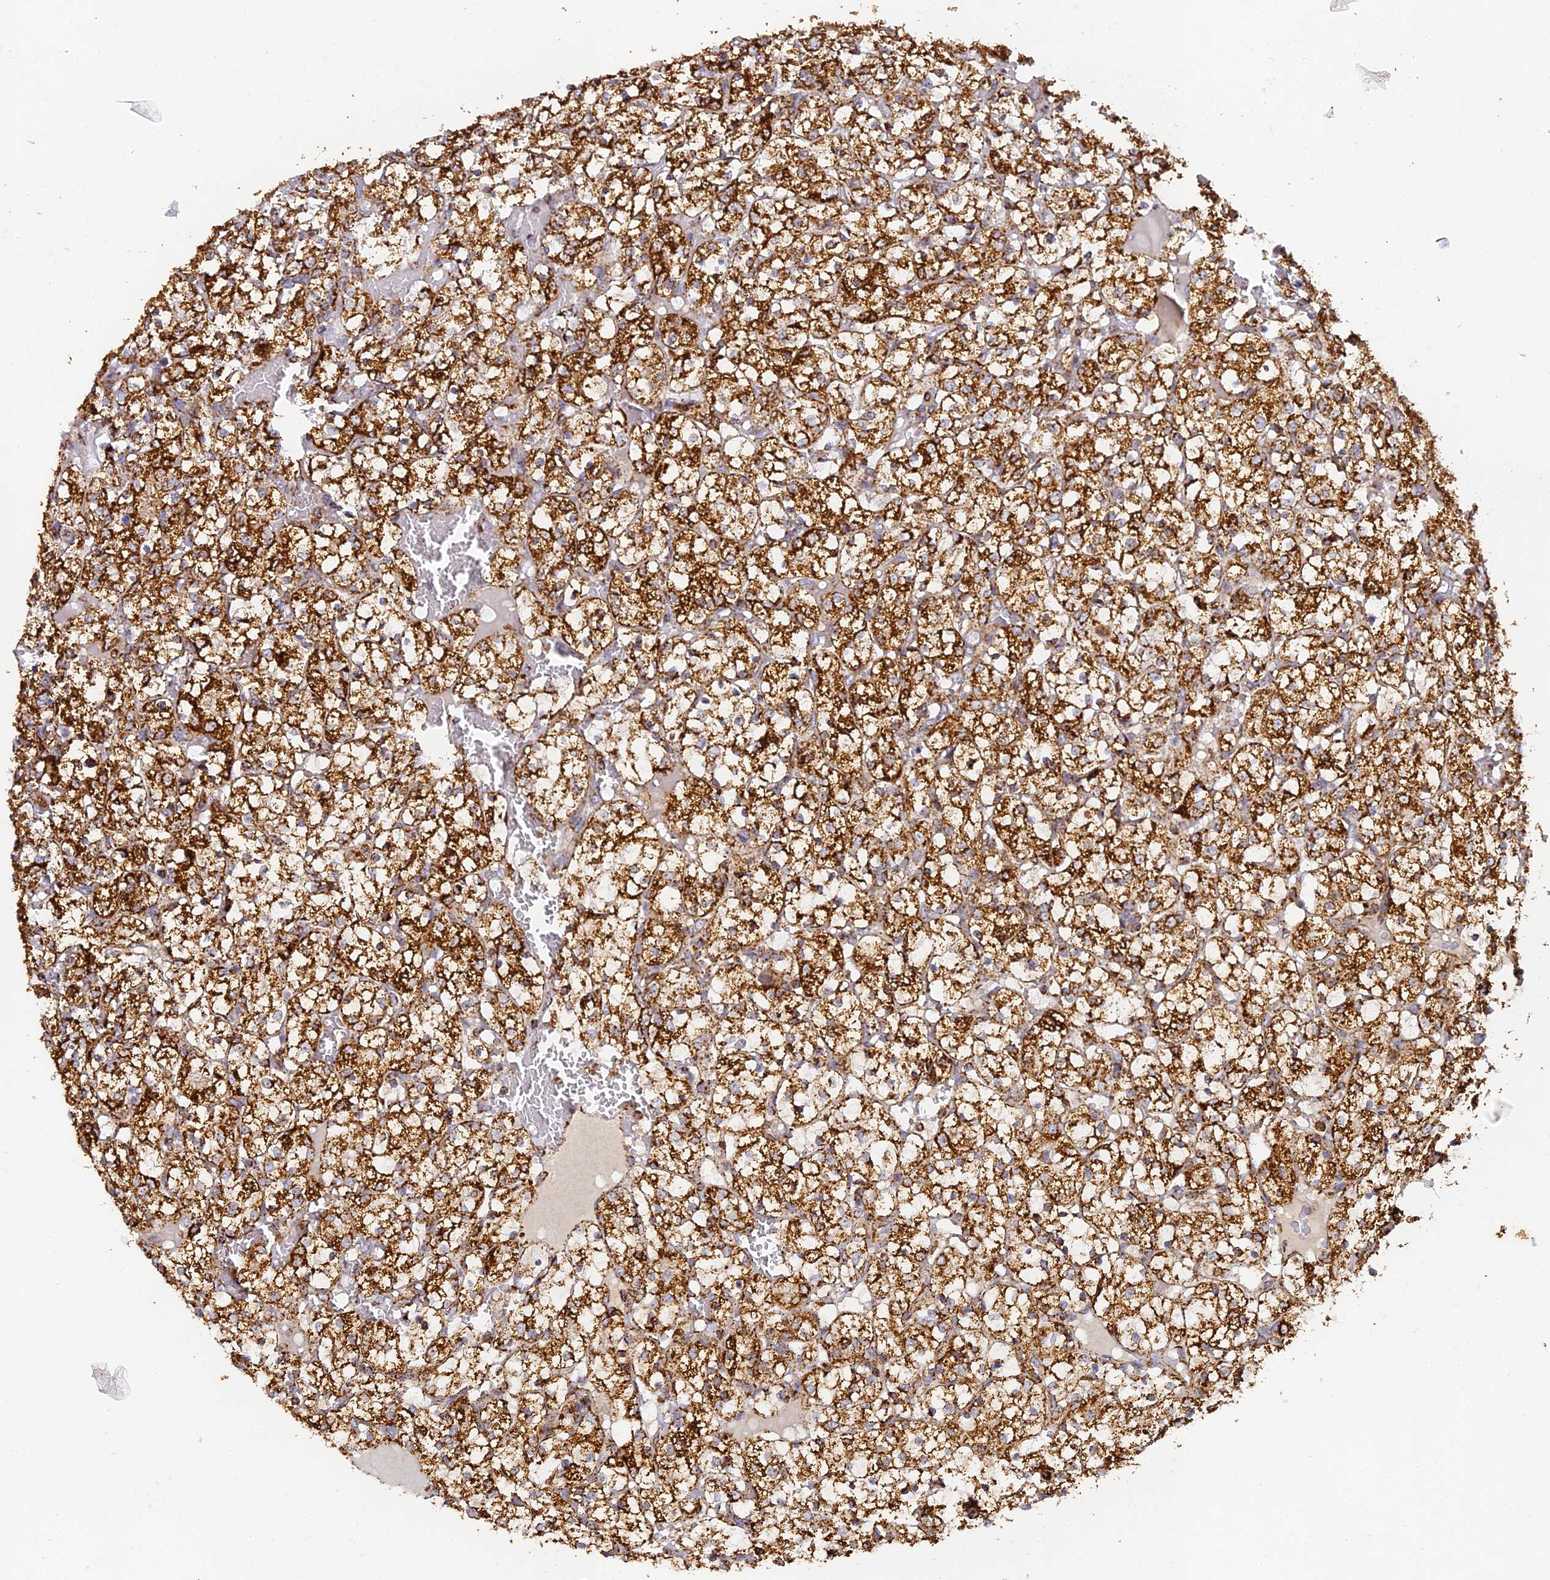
{"staining": {"intensity": "strong", "quantity": ">75%", "location": "cytoplasmic/membranous"}, "tissue": "renal cancer", "cell_type": "Tumor cells", "image_type": "cancer", "snomed": [{"axis": "morphology", "description": "Adenocarcinoma, NOS"}, {"axis": "topography", "description": "Kidney"}], "caption": "Adenocarcinoma (renal) was stained to show a protein in brown. There is high levels of strong cytoplasmic/membranous expression in approximately >75% of tumor cells. The staining is performed using DAB brown chromogen to label protein expression. The nuclei are counter-stained blue using hematoxylin.", "gene": "DONSON", "patient": {"sex": "female", "age": 69}}